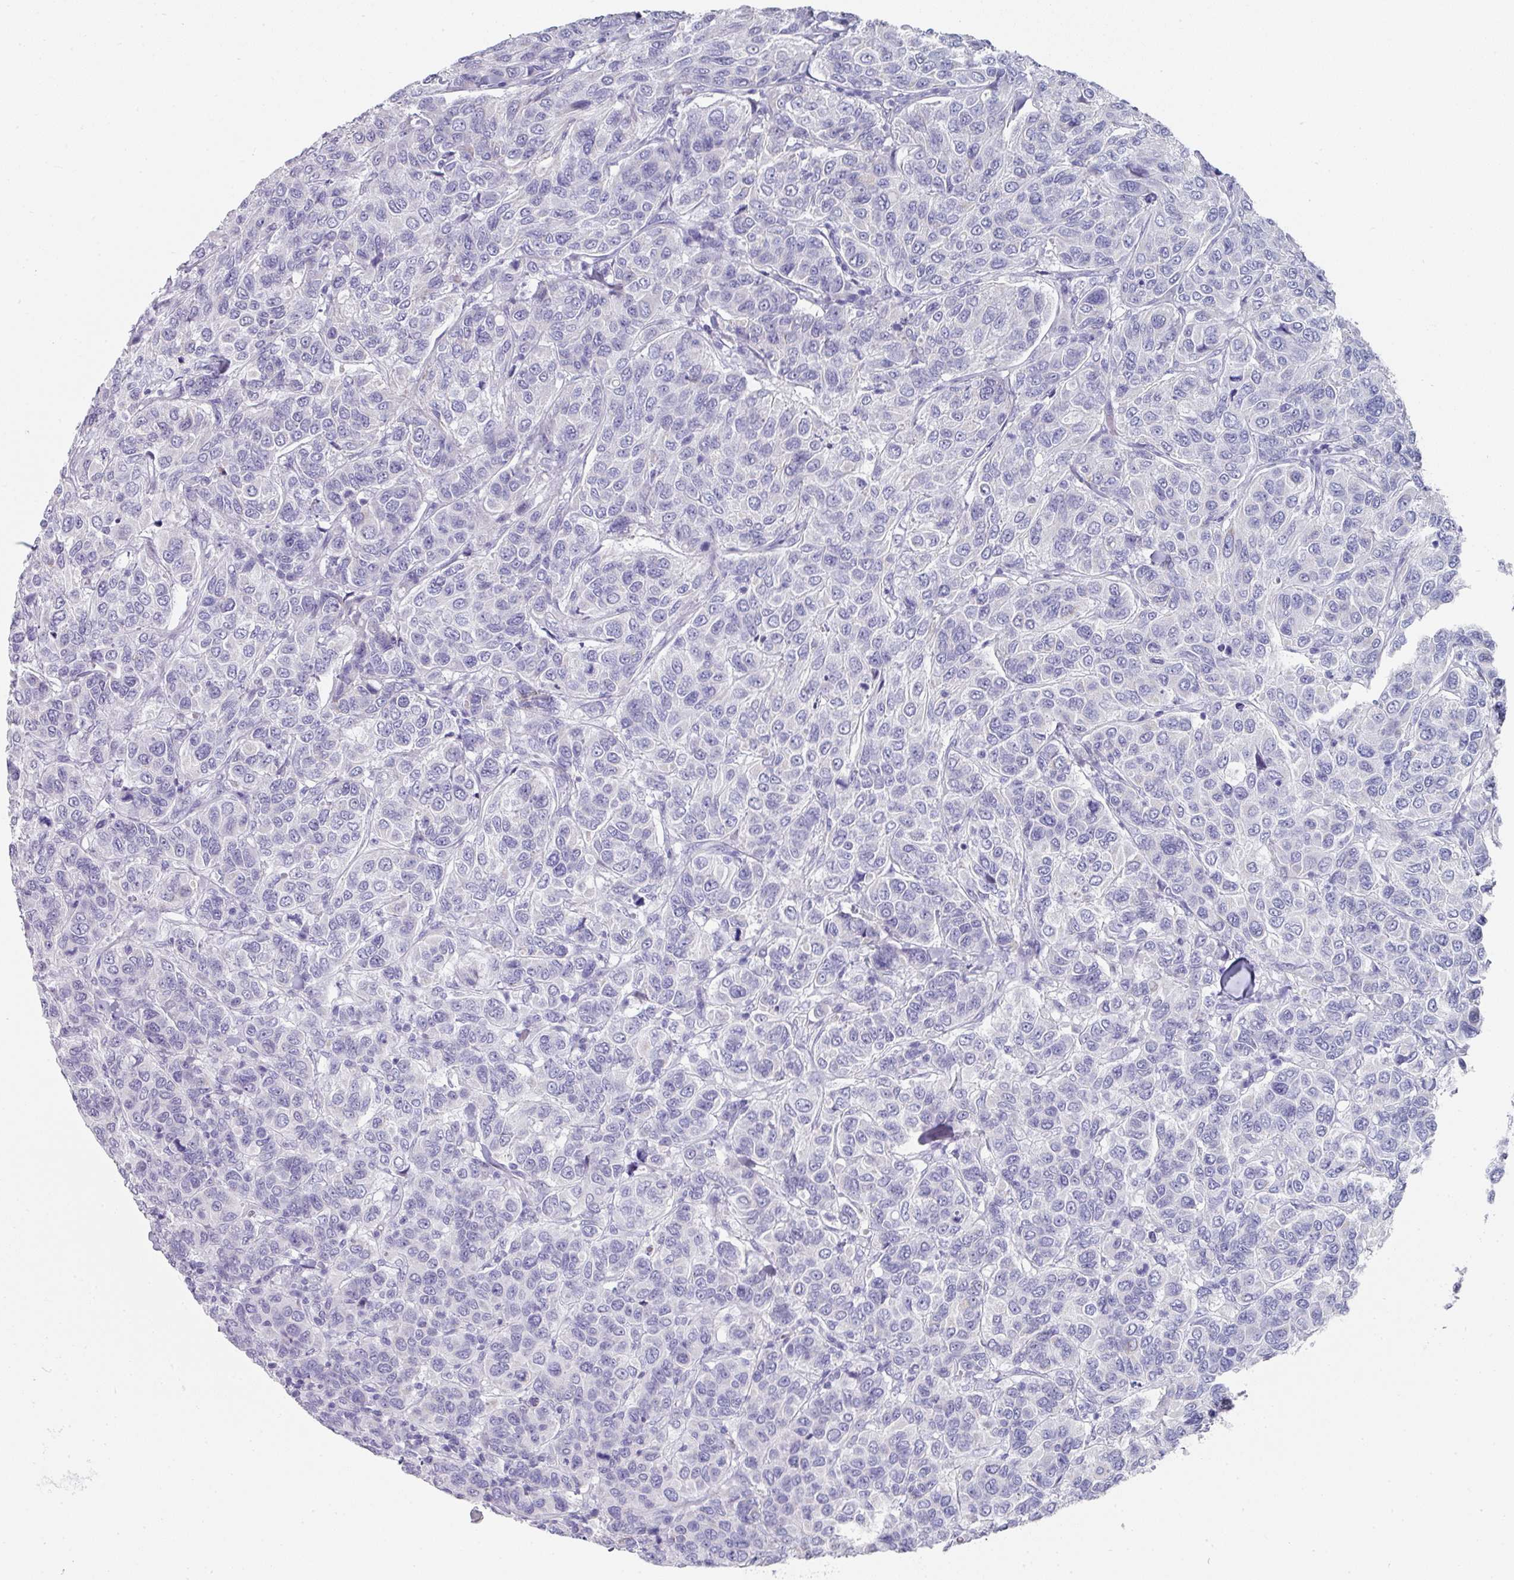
{"staining": {"intensity": "negative", "quantity": "none", "location": "none"}, "tissue": "breast cancer", "cell_type": "Tumor cells", "image_type": "cancer", "snomed": [{"axis": "morphology", "description": "Duct carcinoma"}, {"axis": "topography", "description": "Breast"}], "caption": "DAB (3,3'-diaminobenzidine) immunohistochemical staining of human breast cancer shows no significant staining in tumor cells. Brightfield microscopy of immunohistochemistry (IHC) stained with DAB (3,3'-diaminobenzidine) (brown) and hematoxylin (blue), captured at high magnification.", "gene": "SETBP1", "patient": {"sex": "female", "age": 55}}